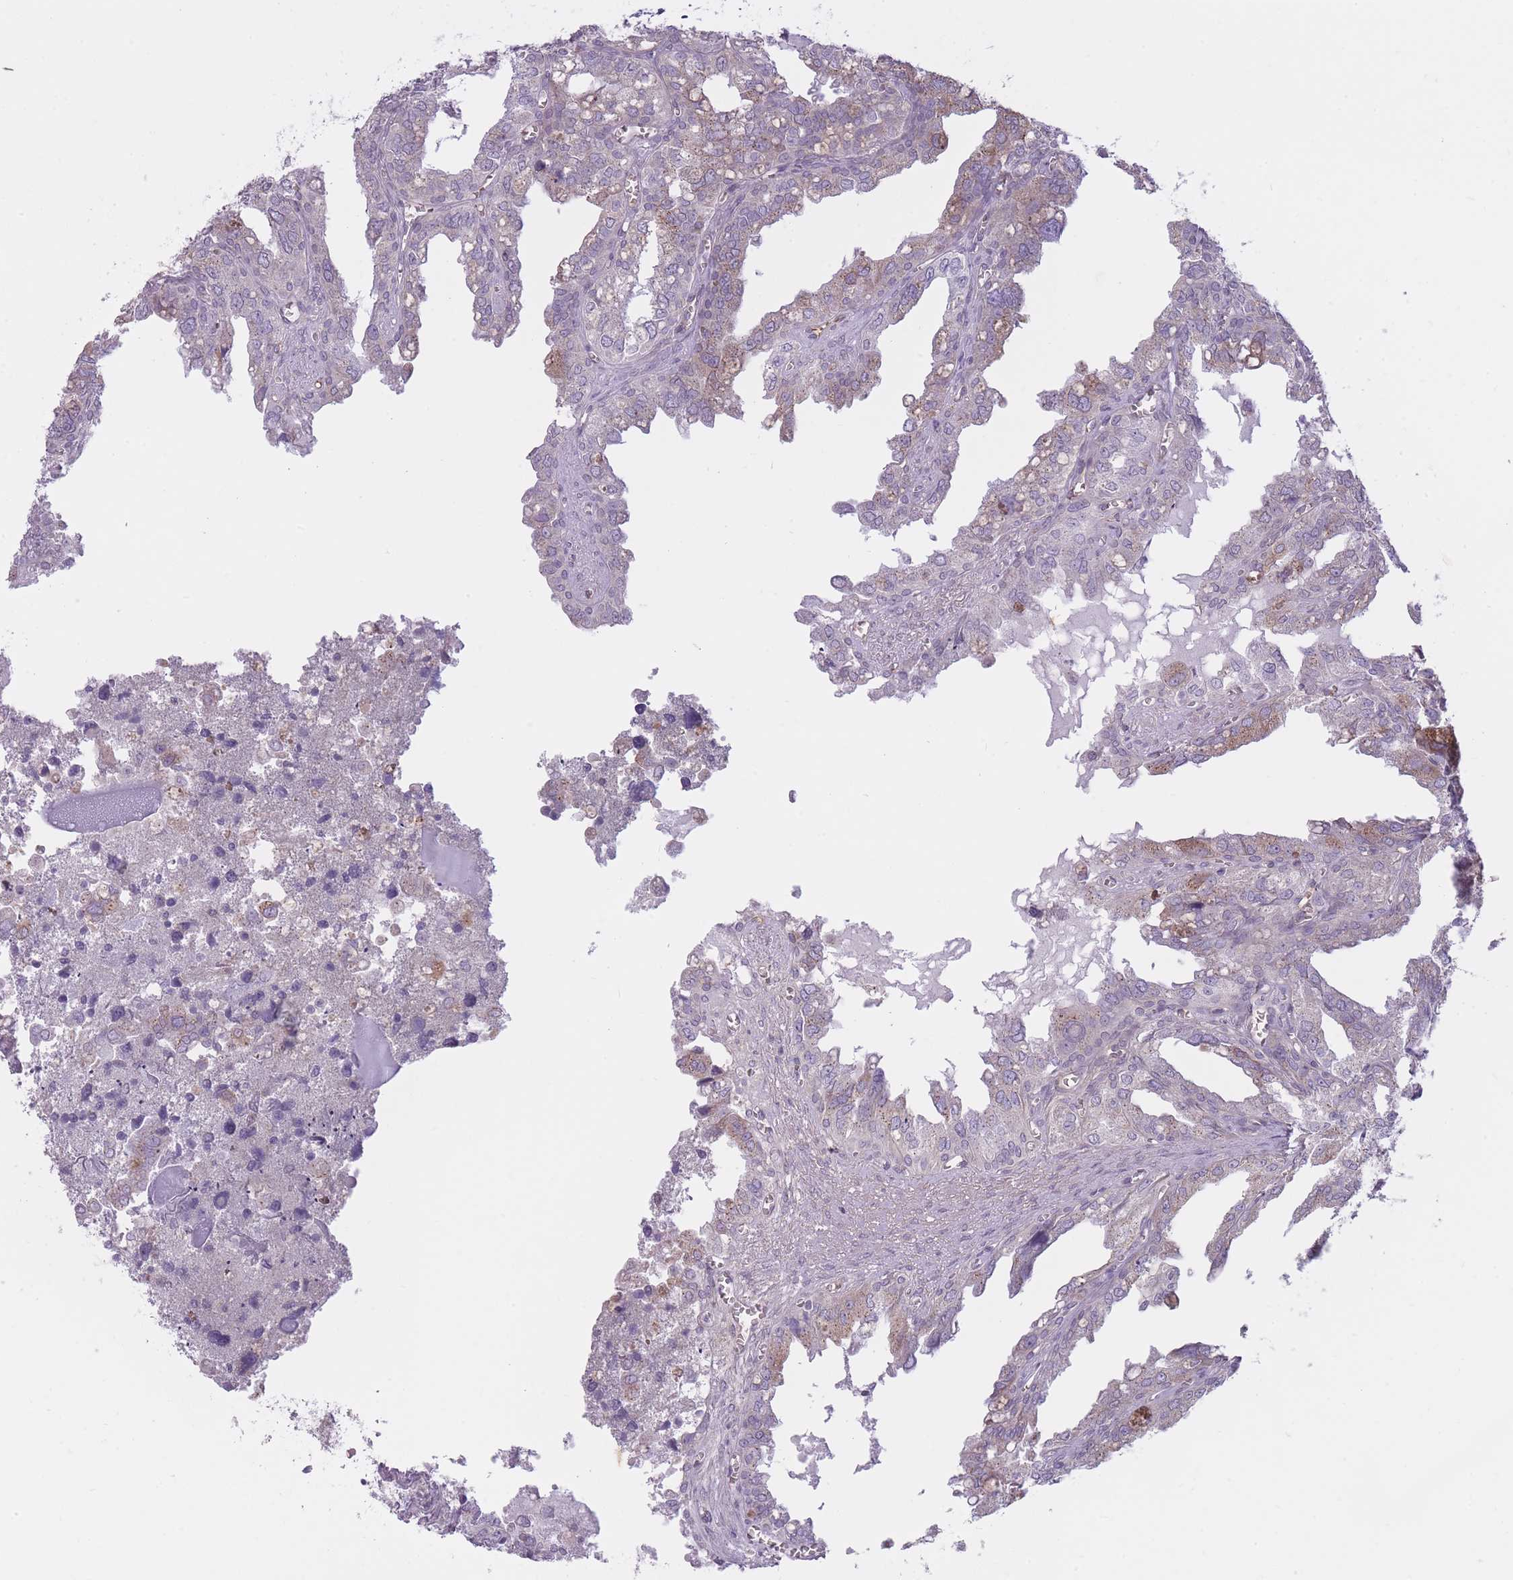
{"staining": {"intensity": "weak", "quantity": "<25%", "location": "cytoplasmic/membranous"}, "tissue": "seminal vesicle", "cell_type": "Glandular cells", "image_type": "normal", "snomed": [{"axis": "morphology", "description": "Normal tissue, NOS"}, {"axis": "topography", "description": "Seminal veicle"}], "caption": "This is an immunohistochemistry image of benign human seminal vesicle. There is no positivity in glandular cells.", "gene": "PGRMC2", "patient": {"sex": "male", "age": 67}}